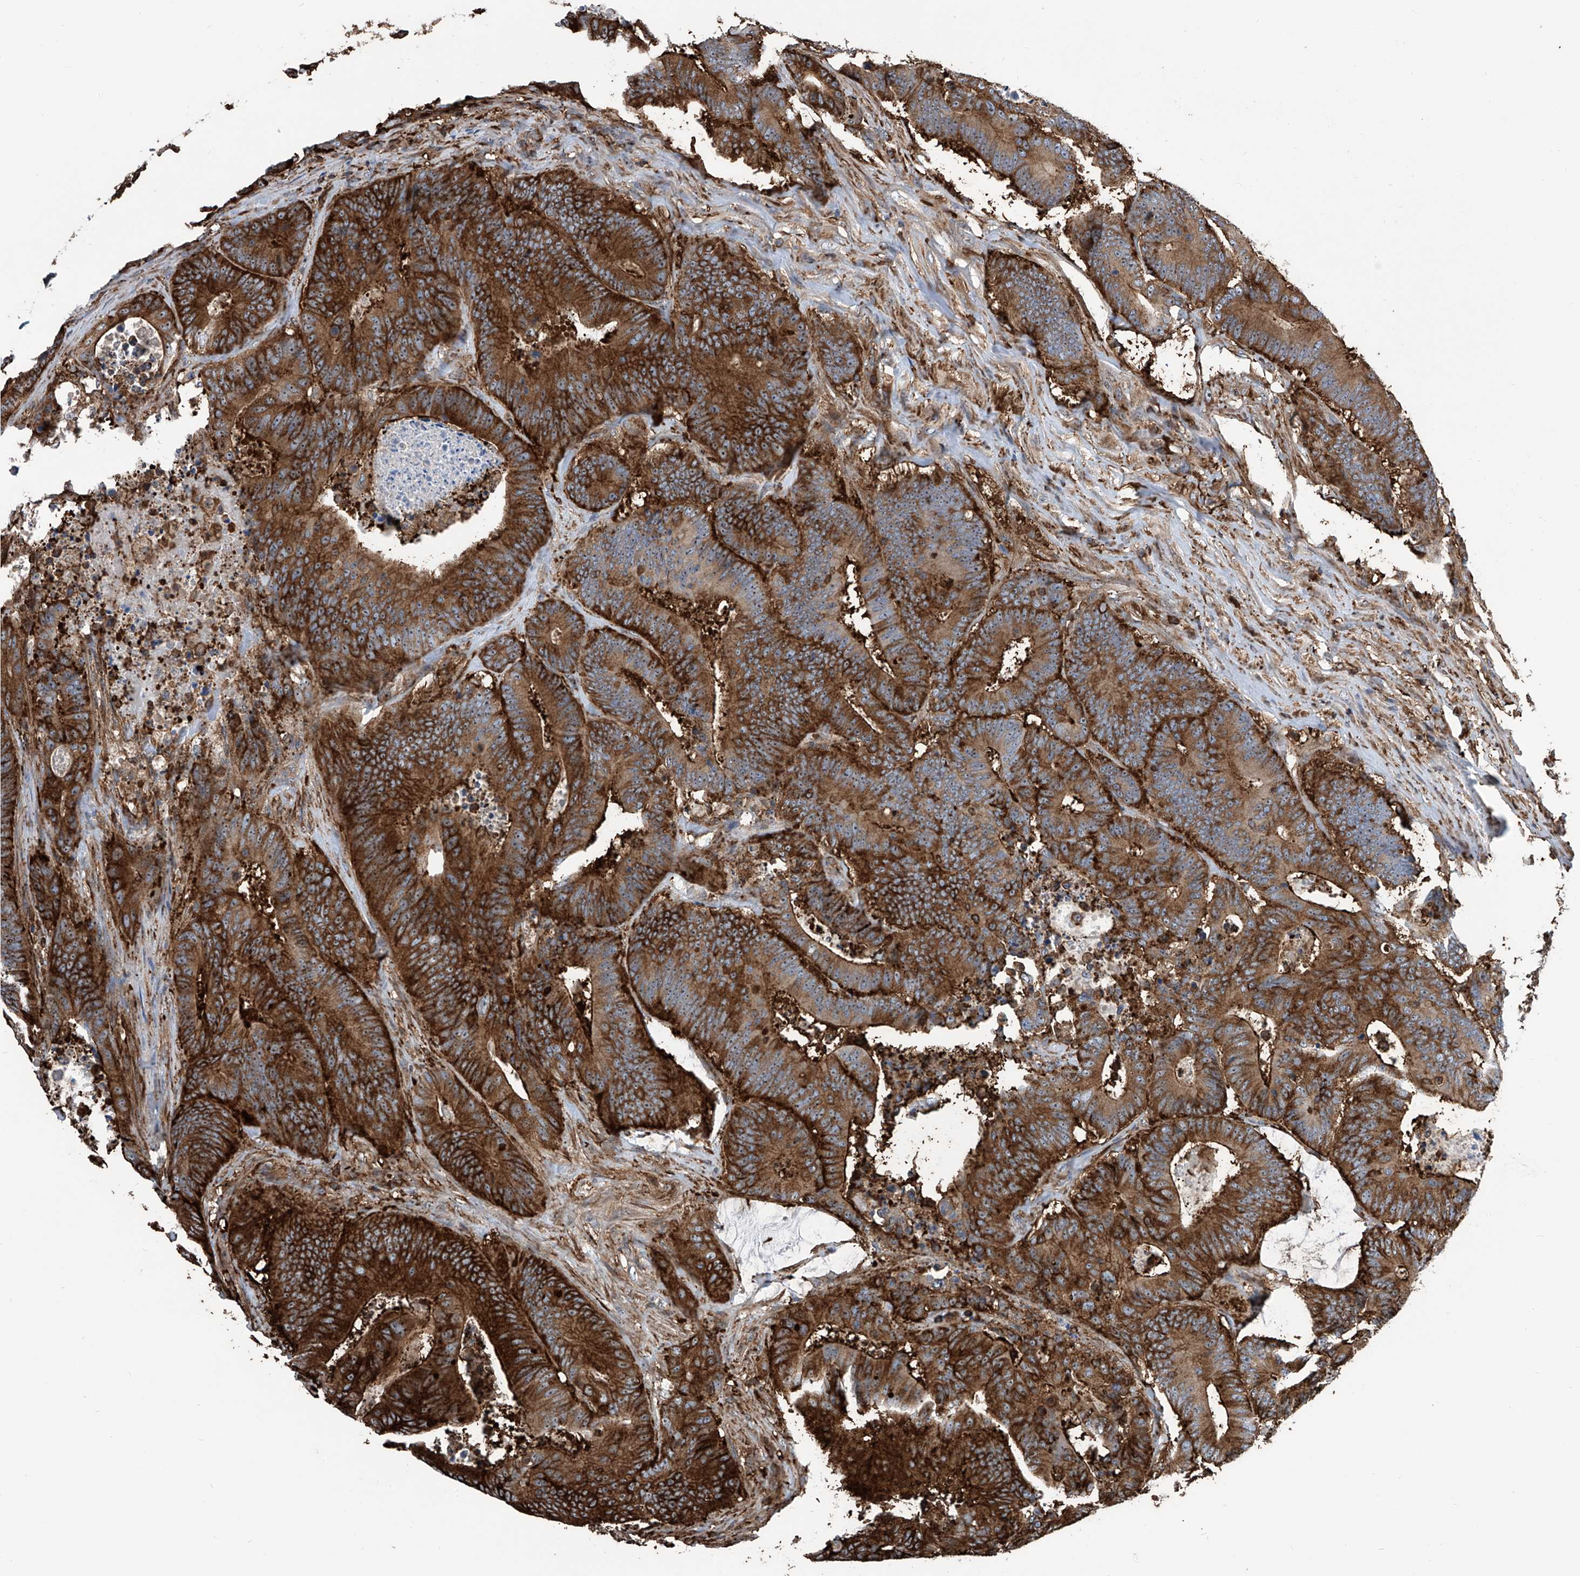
{"staining": {"intensity": "strong", "quantity": ">75%", "location": "cytoplasmic/membranous,nuclear"}, "tissue": "colorectal cancer", "cell_type": "Tumor cells", "image_type": "cancer", "snomed": [{"axis": "morphology", "description": "Adenocarcinoma, NOS"}, {"axis": "topography", "description": "Colon"}], "caption": "A brown stain shows strong cytoplasmic/membranous and nuclear expression of a protein in colorectal cancer (adenocarcinoma) tumor cells. (DAB (3,3'-diaminobenzidine) IHC with brightfield microscopy, high magnification).", "gene": "ZNF484", "patient": {"sex": "male", "age": 83}}